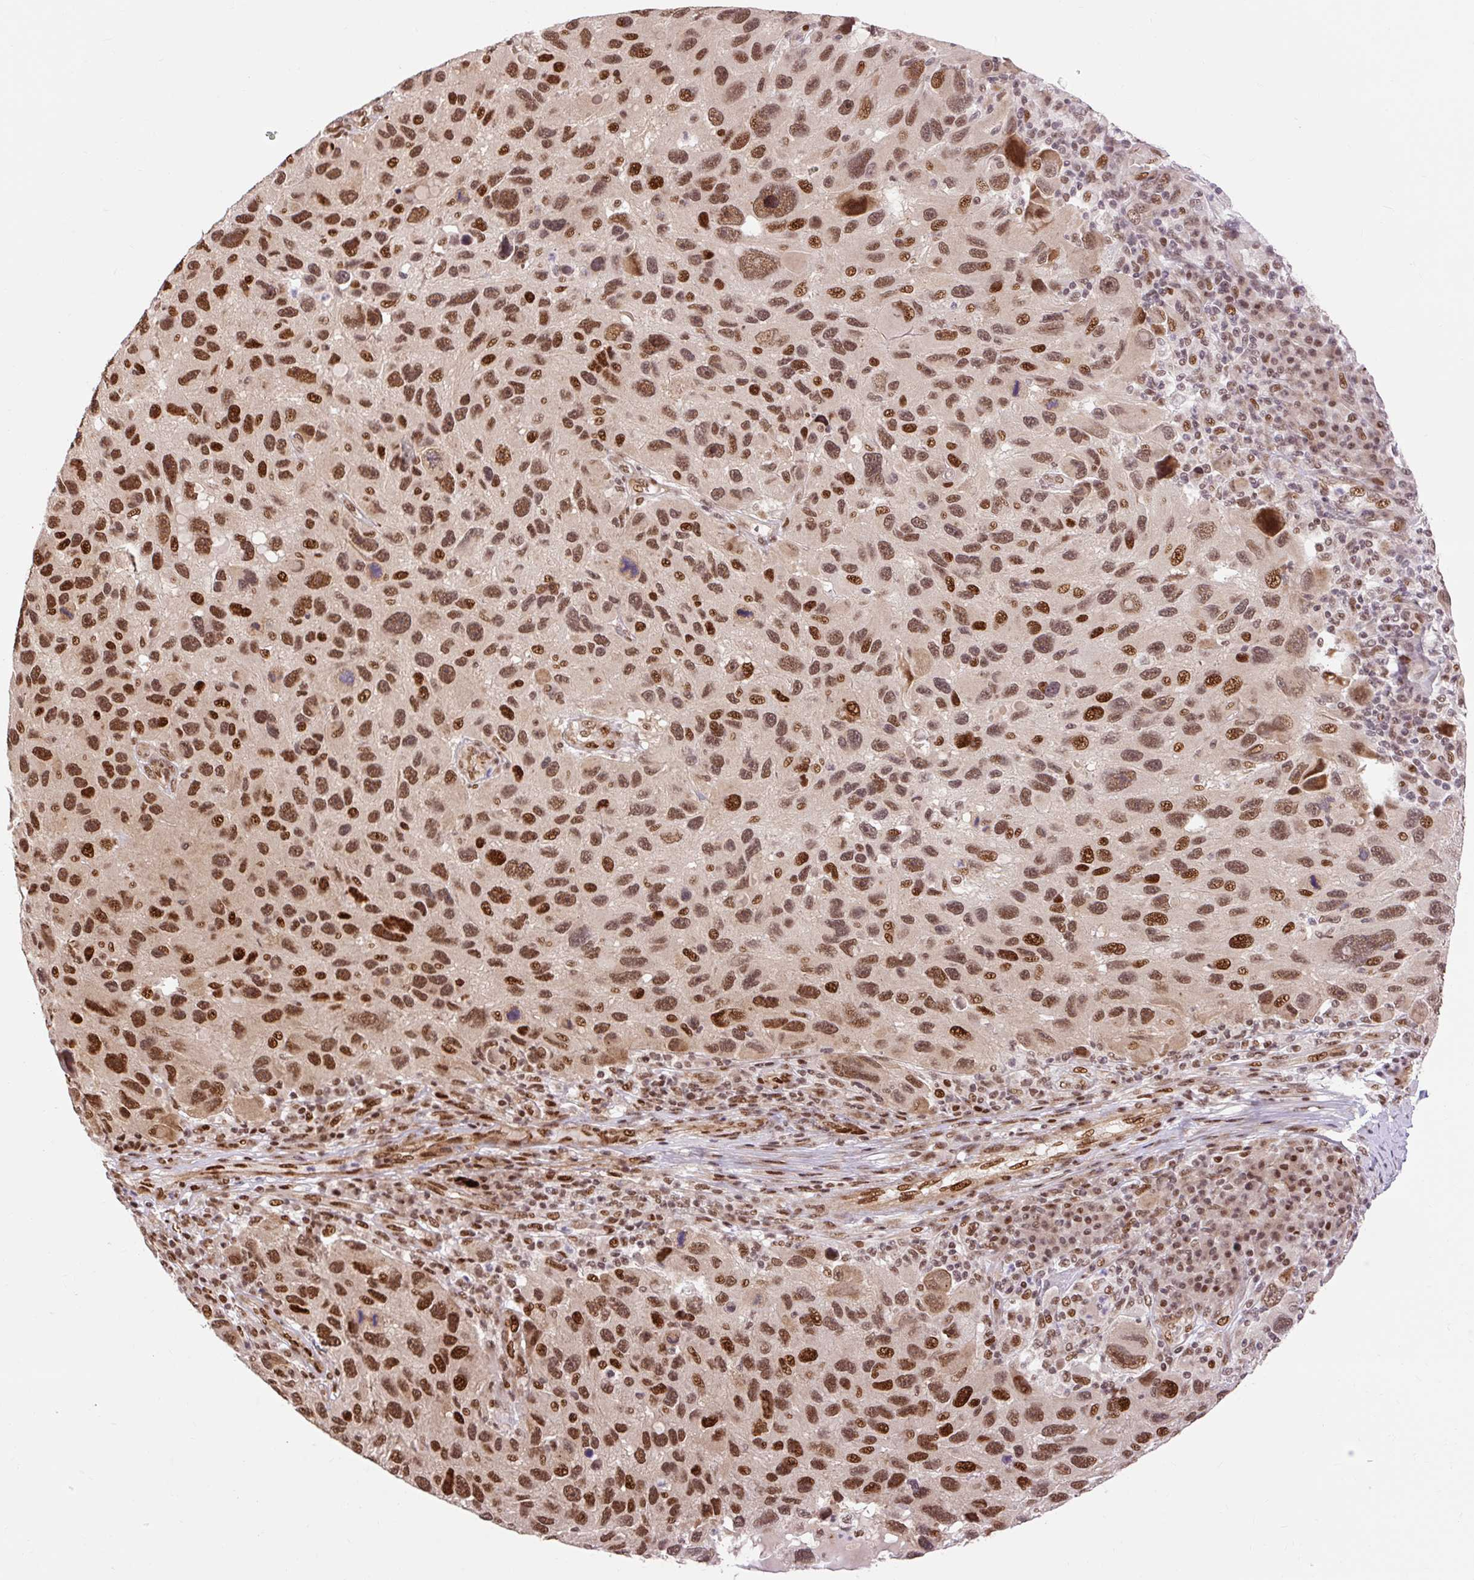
{"staining": {"intensity": "strong", "quantity": ">75%", "location": "nuclear"}, "tissue": "melanoma", "cell_type": "Tumor cells", "image_type": "cancer", "snomed": [{"axis": "morphology", "description": "Malignant melanoma, NOS"}, {"axis": "topography", "description": "Skin"}], "caption": "Protein staining displays strong nuclear staining in about >75% of tumor cells in melanoma. (DAB (3,3'-diaminobenzidine) = brown stain, brightfield microscopy at high magnification).", "gene": "MECOM", "patient": {"sex": "male", "age": 53}}